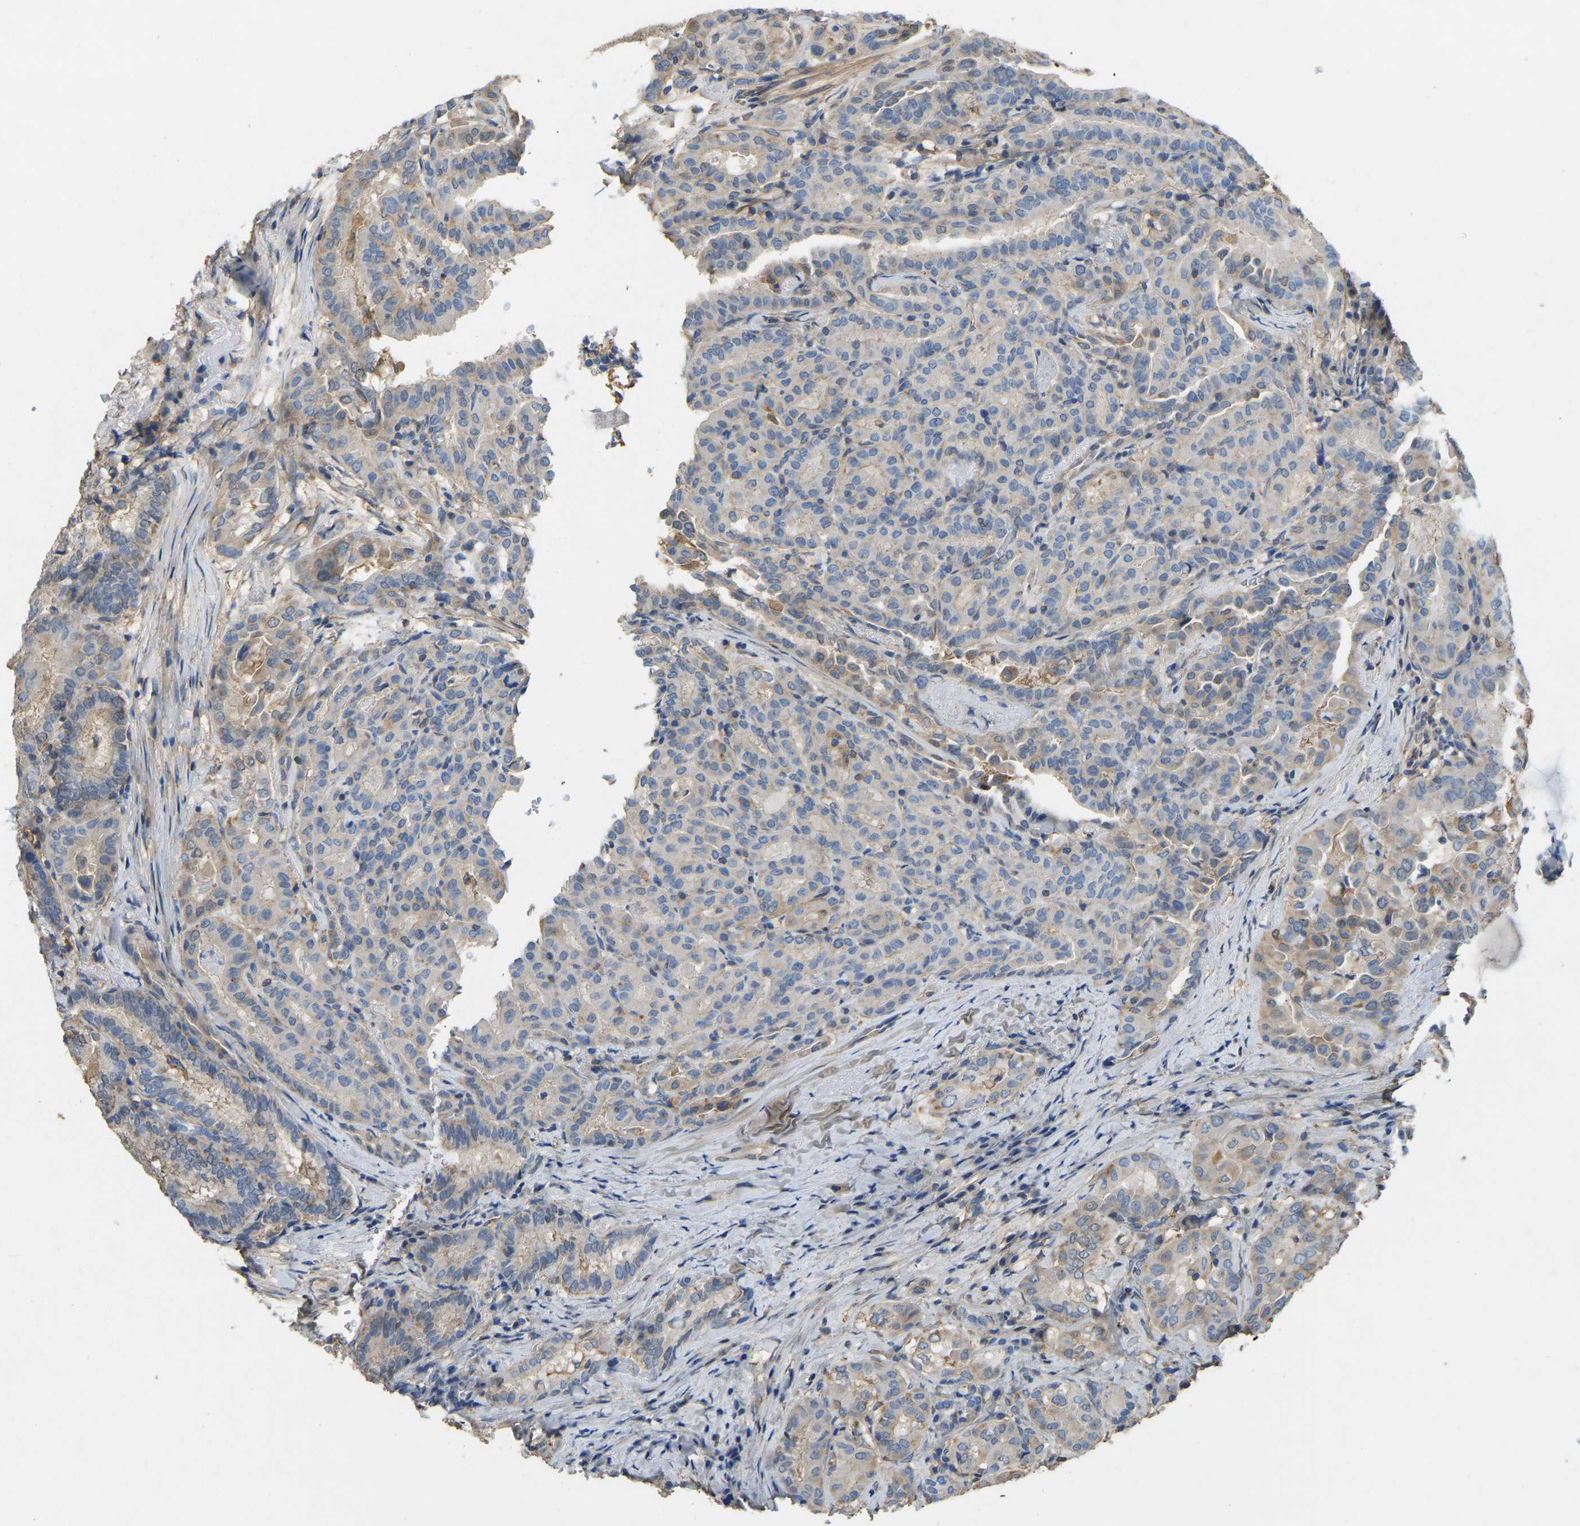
{"staining": {"intensity": "weak", "quantity": "<25%", "location": "cytoplasmic/membranous"}, "tissue": "thyroid cancer", "cell_type": "Tumor cells", "image_type": "cancer", "snomed": [{"axis": "morphology", "description": "Papillary adenocarcinoma, NOS"}, {"axis": "topography", "description": "Thyroid gland"}], "caption": "A high-resolution image shows IHC staining of thyroid papillary adenocarcinoma, which reveals no significant expression in tumor cells.", "gene": "TECTA", "patient": {"sex": "female", "age": 42}}